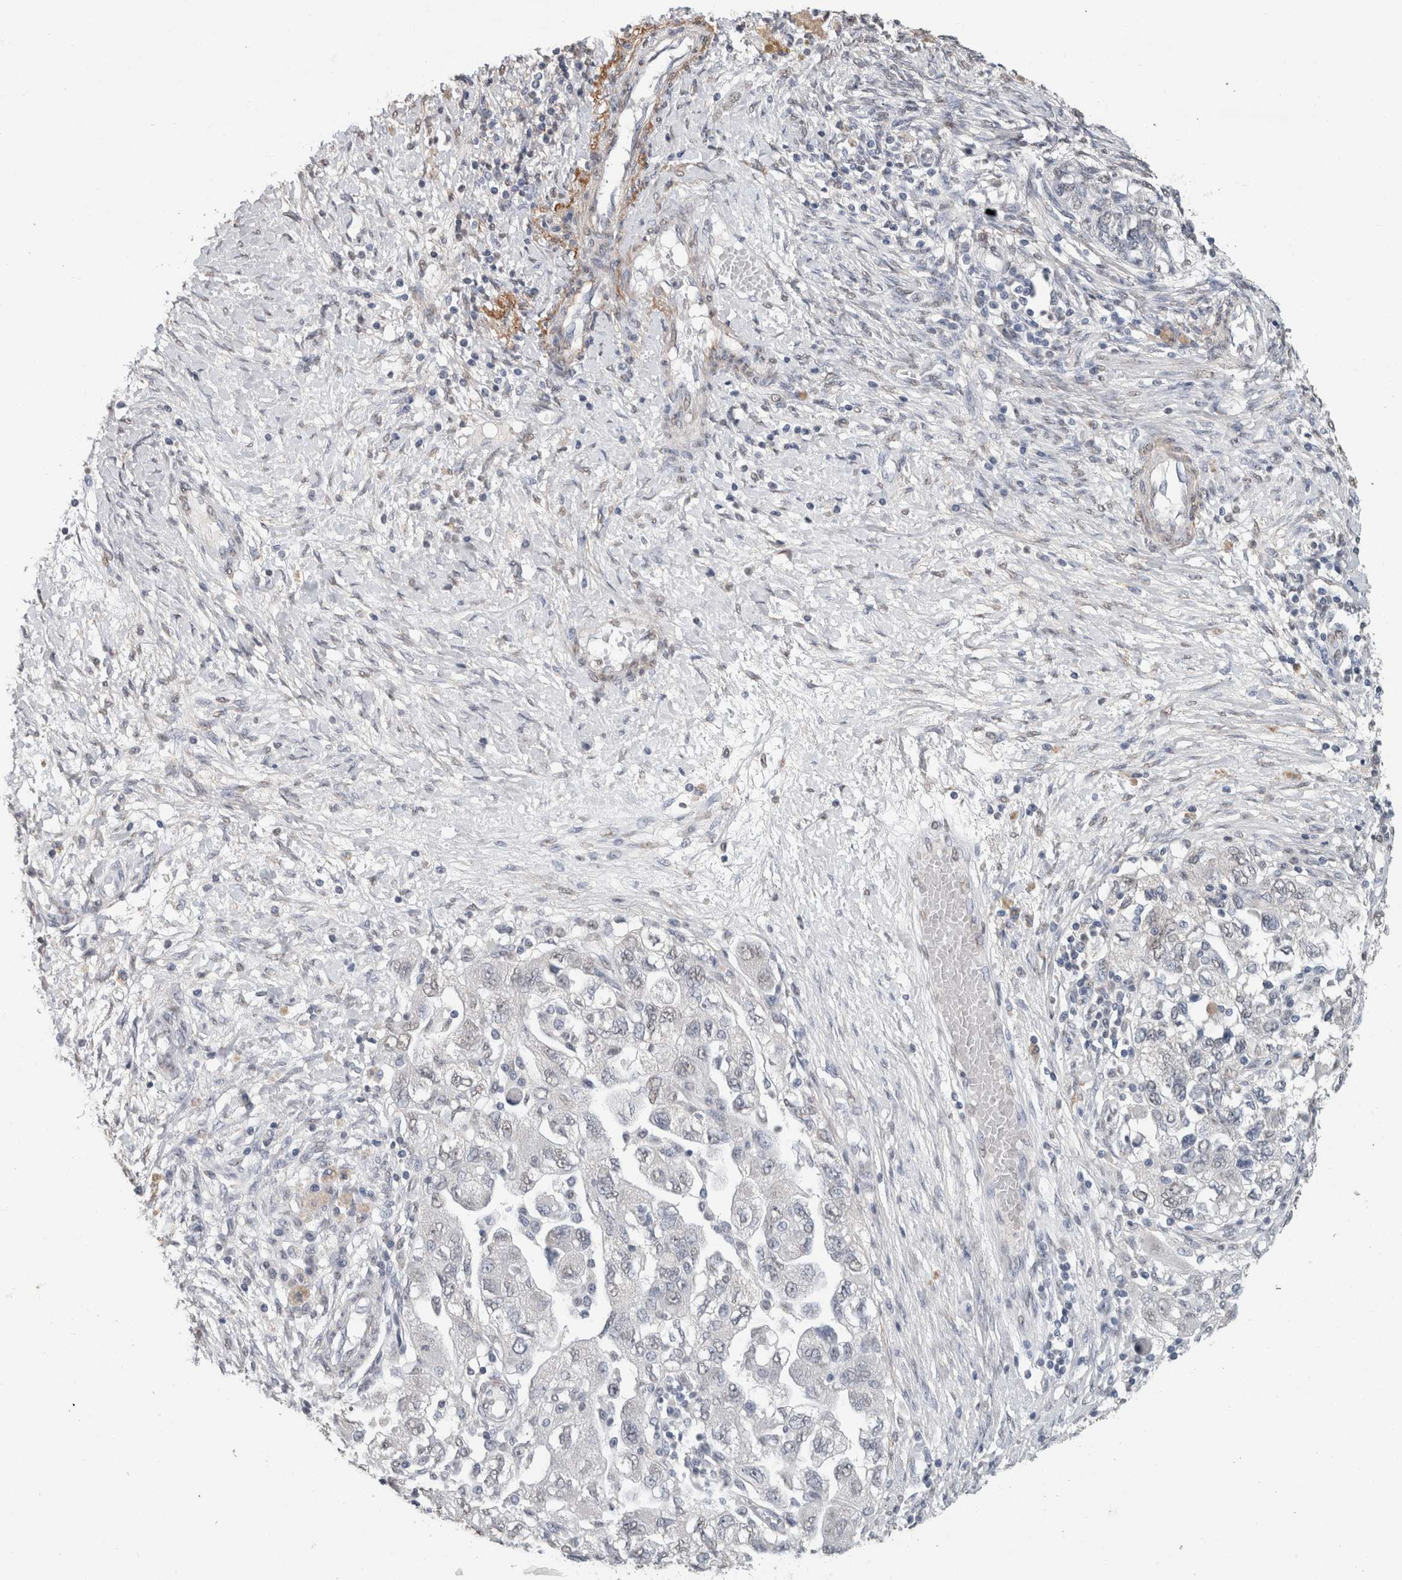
{"staining": {"intensity": "negative", "quantity": "none", "location": "none"}, "tissue": "ovarian cancer", "cell_type": "Tumor cells", "image_type": "cancer", "snomed": [{"axis": "morphology", "description": "Carcinoma, NOS"}, {"axis": "morphology", "description": "Cystadenocarcinoma, serous, NOS"}, {"axis": "topography", "description": "Ovary"}], "caption": "High magnification brightfield microscopy of ovarian cancer (carcinoma) stained with DAB (3,3'-diaminobenzidine) (brown) and counterstained with hematoxylin (blue): tumor cells show no significant expression.", "gene": "LTBP1", "patient": {"sex": "female", "age": 69}}